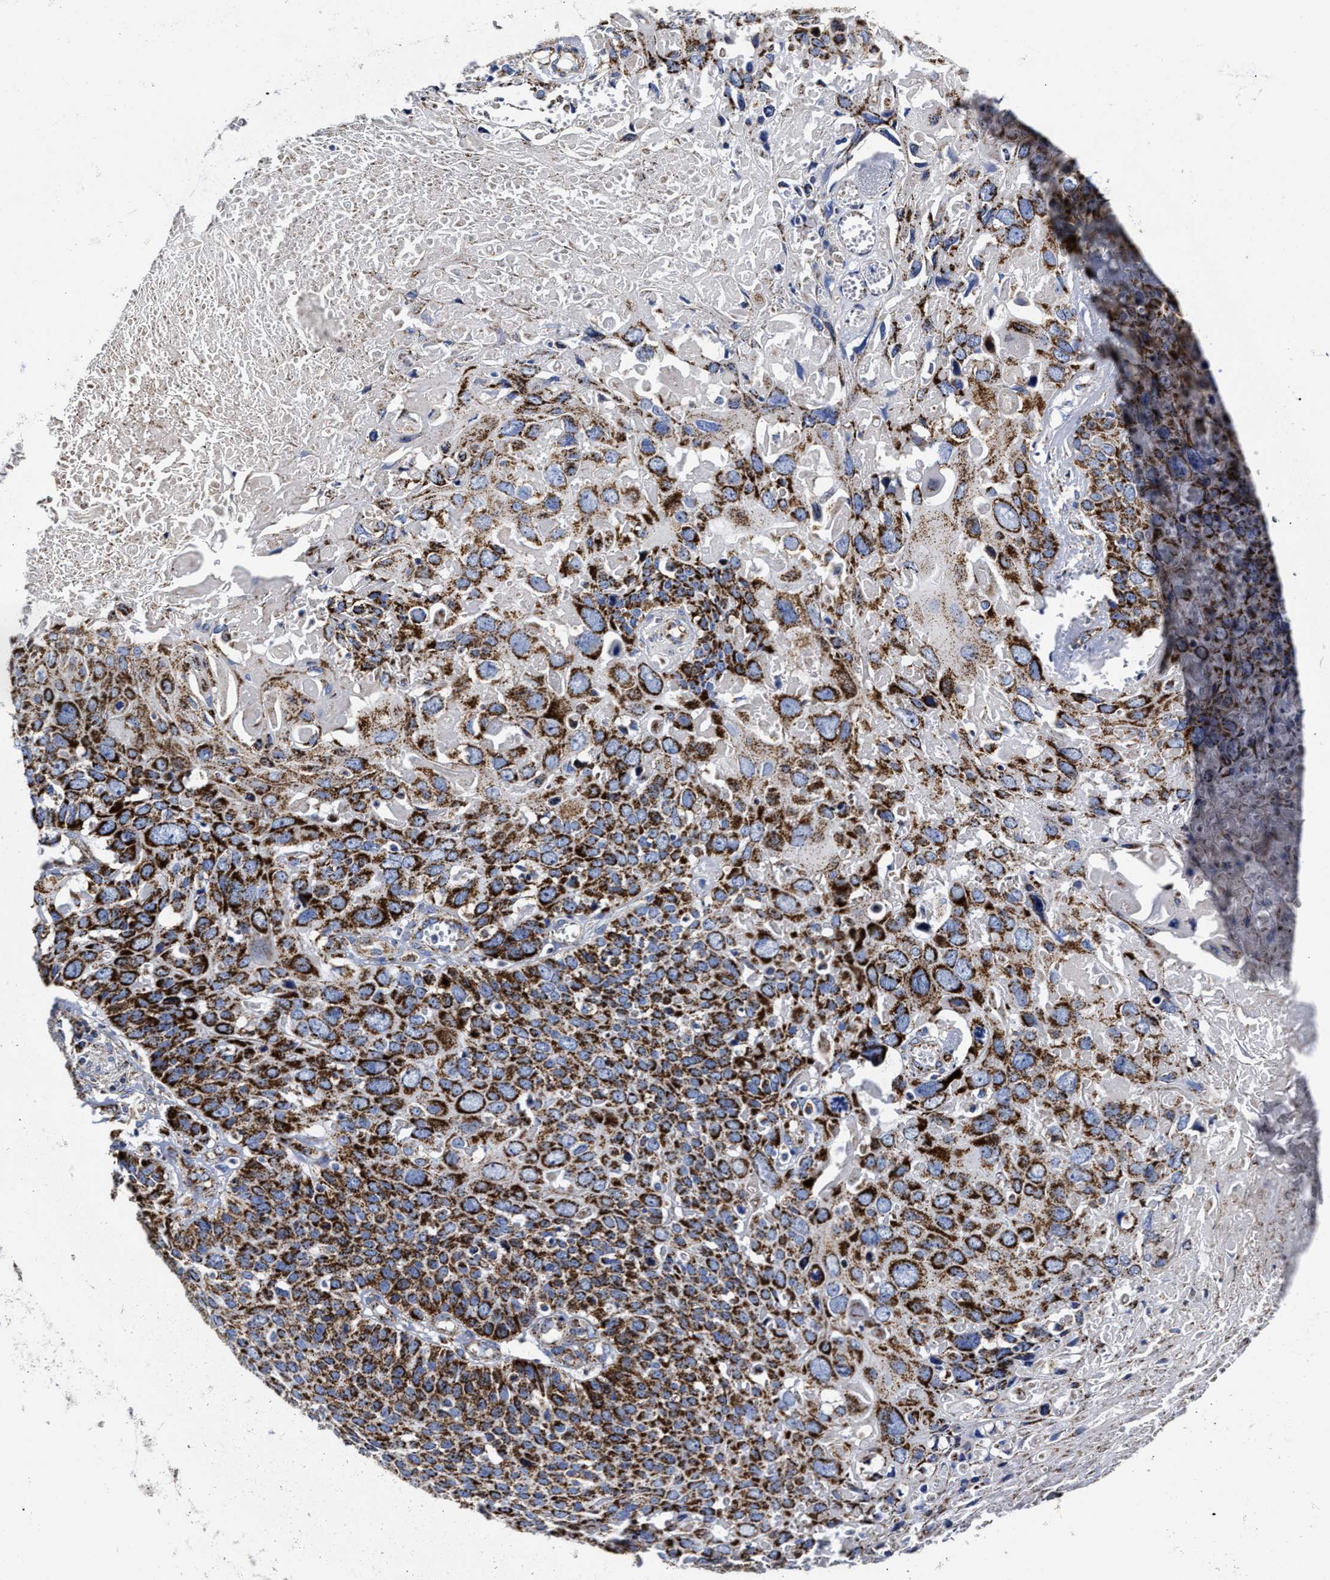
{"staining": {"intensity": "strong", "quantity": ">75%", "location": "cytoplasmic/membranous"}, "tissue": "cervical cancer", "cell_type": "Tumor cells", "image_type": "cancer", "snomed": [{"axis": "morphology", "description": "Squamous cell carcinoma, NOS"}, {"axis": "topography", "description": "Cervix"}], "caption": "Human cervical cancer (squamous cell carcinoma) stained for a protein (brown) reveals strong cytoplasmic/membranous positive expression in about >75% of tumor cells.", "gene": "HINT2", "patient": {"sex": "female", "age": 74}}